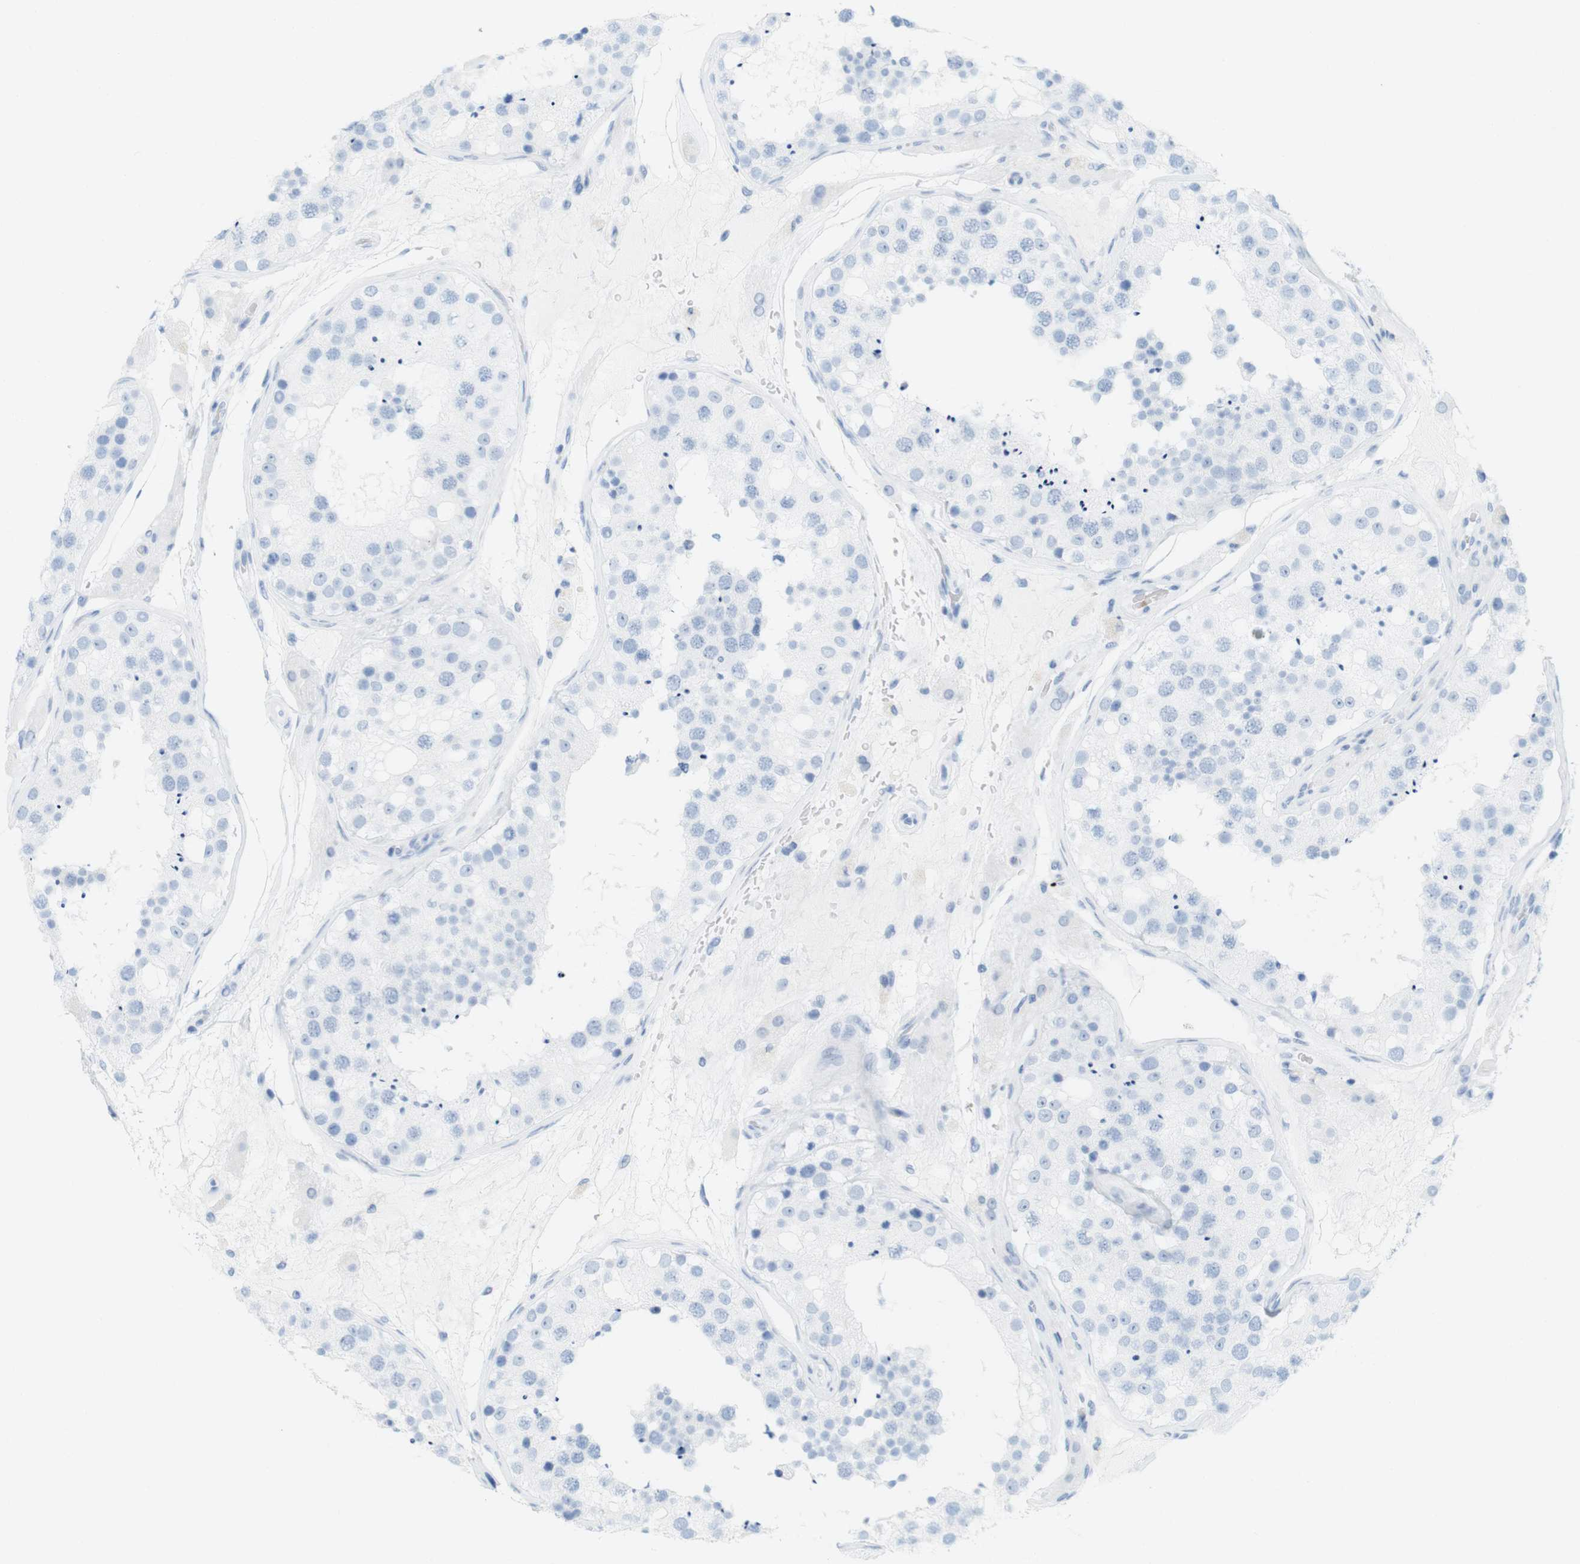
{"staining": {"intensity": "negative", "quantity": "none", "location": "none"}, "tissue": "testis", "cell_type": "Cells in seminiferous ducts", "image_type": "normal", "snomed": [{"axis": "morphology", "description": "Normal tissue, NOS"}, {"axis": "topography", "description": "Testis"}], "caption": "Cells in seminiferous ducts show no significant positivity in normal testis. Brightfield microscopy of IHC stained with DAB (3,3'-diaminobenzidine) (brown) and hematoxylin (blue), captured at high magnification.", "gene": "TNNT2", "patient": {"sex": "male", "age": 26}}